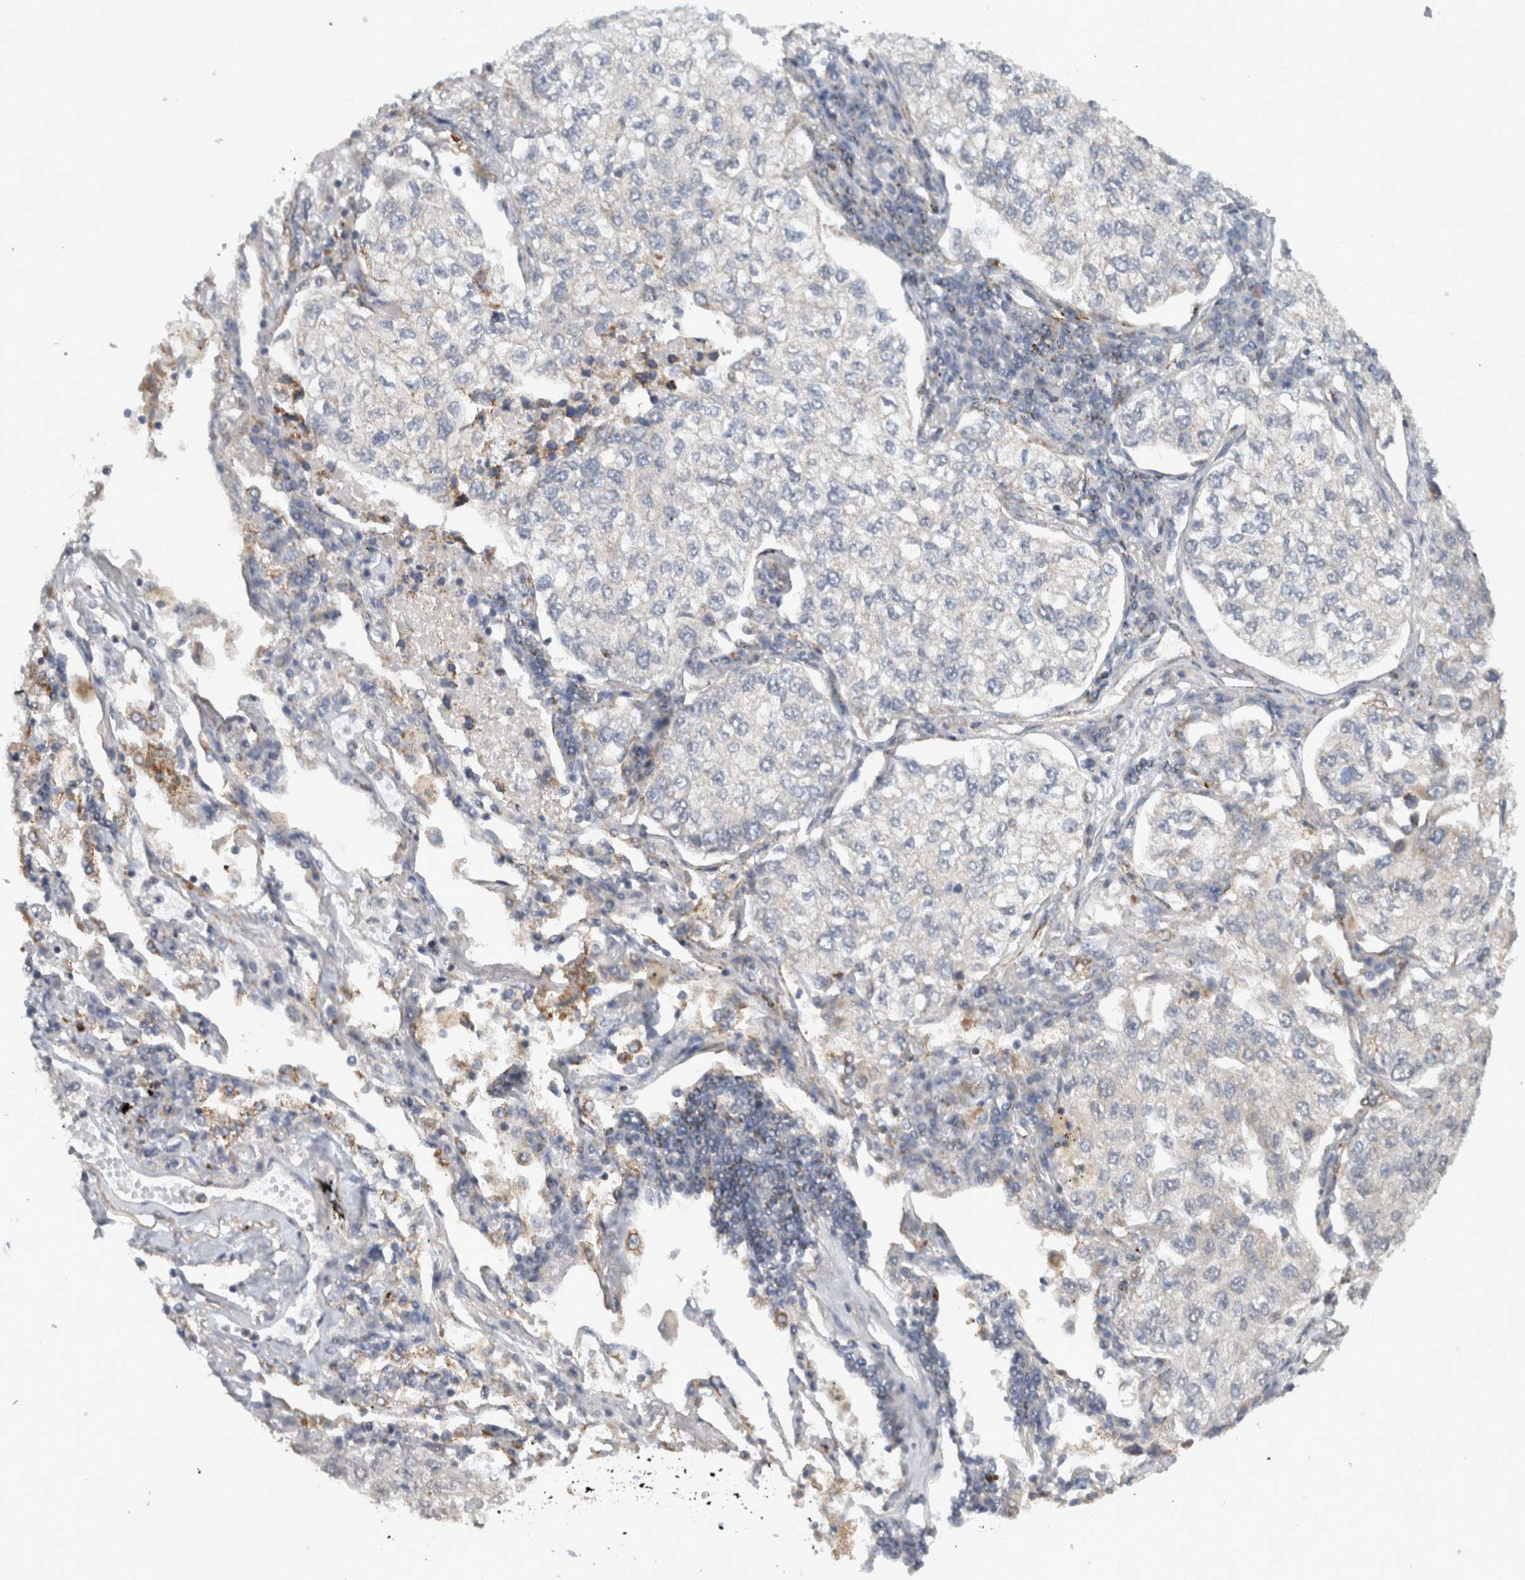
{"staining": {"intensity": "negative", "quantity": "none", "location": "none"}, "tissue": "lung cancer", "cell_type": "Tumor cells", "image_type": "cancer", "snomed": [{"axis": "morphology", "description": "Adenocarcinoma, NOS"}, {"axis": "topography", "description": "Lung"}], "caption": "DAB (3,3'-diaminobenzidine) immunohistochemical staining of adenocarcinoma (lung) shows no significant positivity in tumor cells.", "gene": "RAB18", "patient": {"sex": "male", "age": 63}}